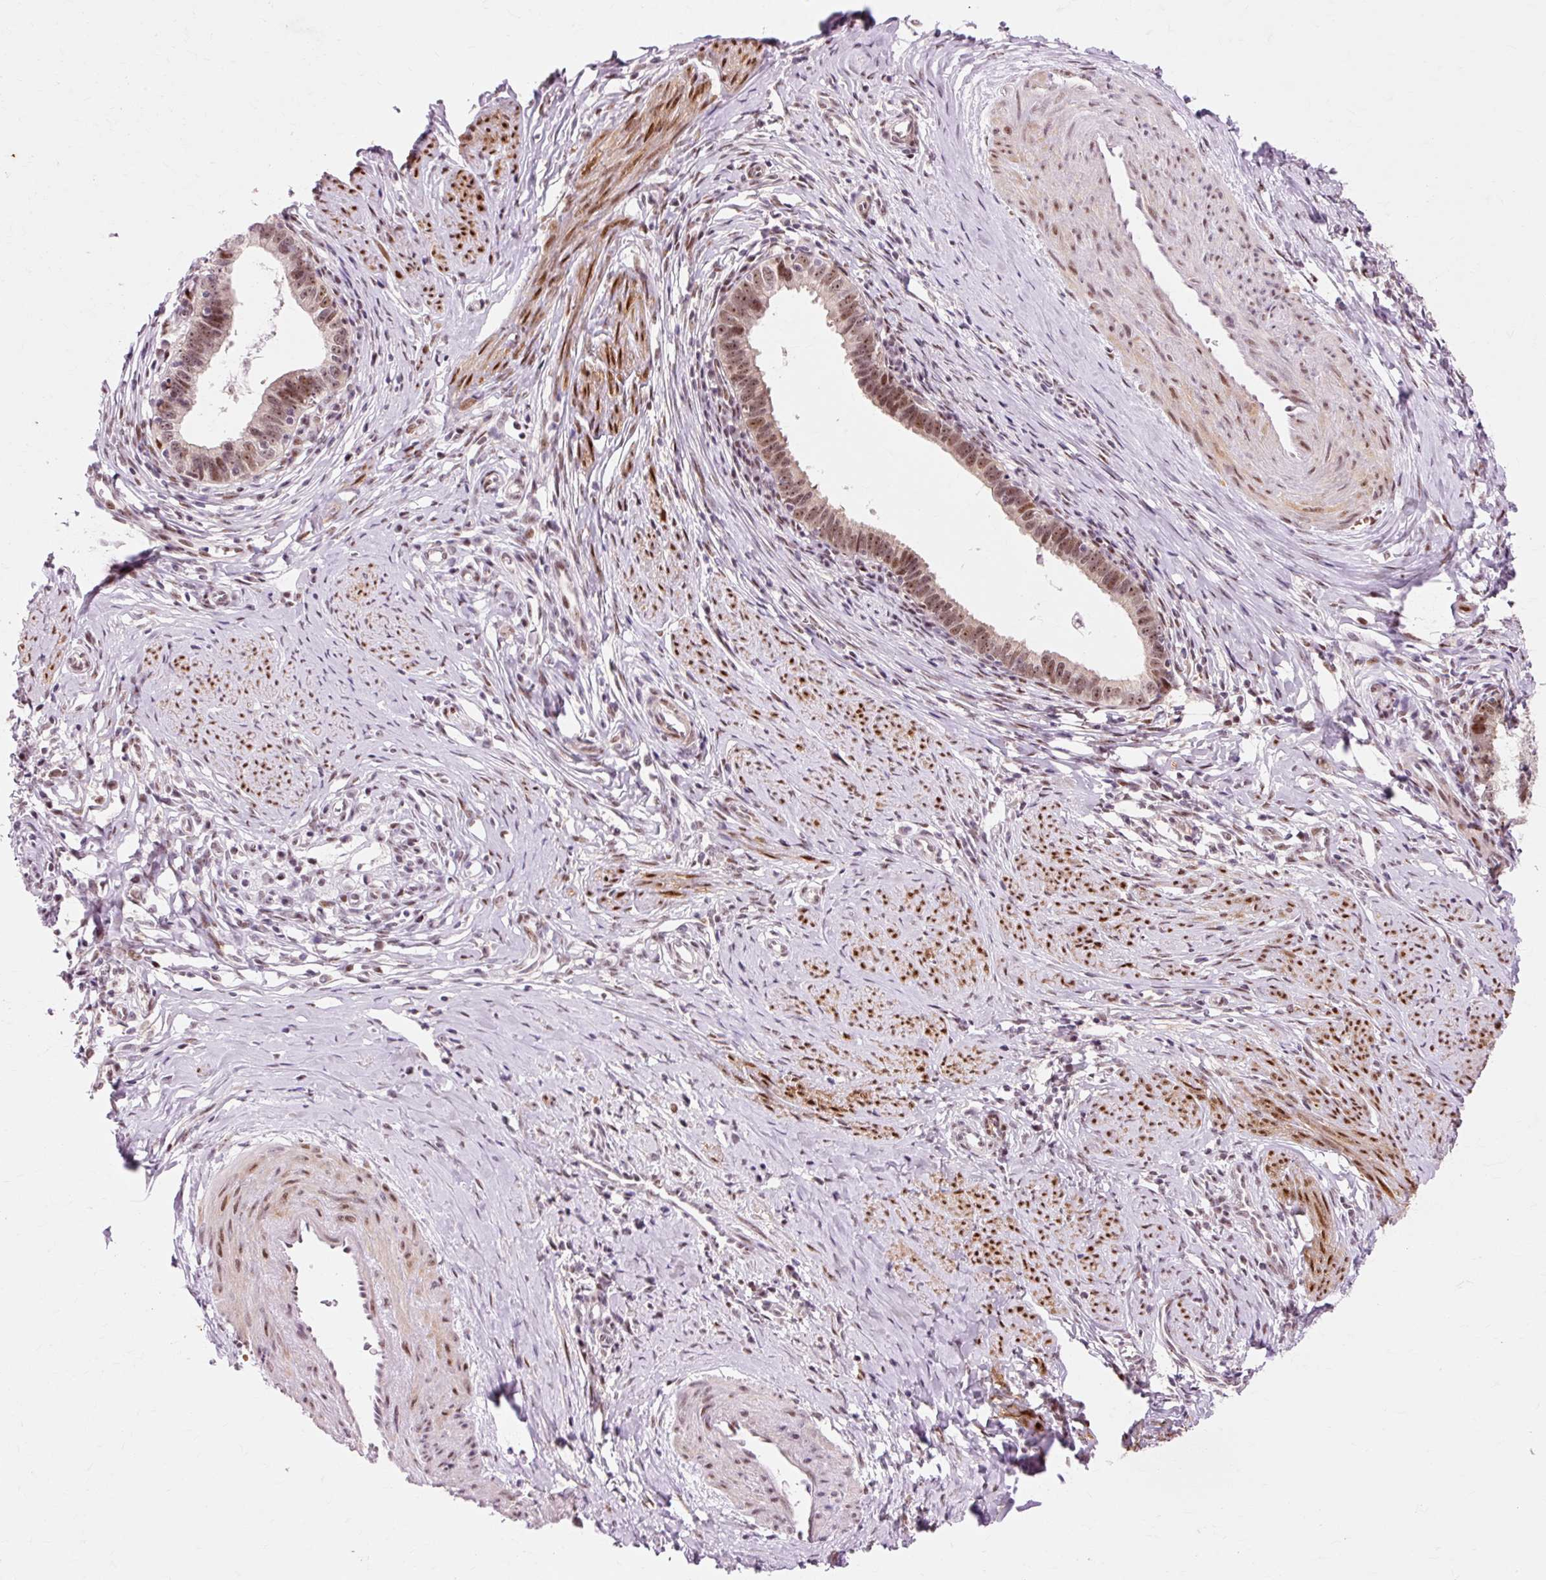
{"staining": {"intensity": "moderate", "quantity": ">75%", "location": "nuclear"}, "tissue": "cervical cancer", "cell_type": "Tumor cells", "image_type": "cancer", "snomed": [{"axis": "morphology", "description": "Adenocarcinoma, NOS"}, {"axis": "topography", "description": "Cervix"}], "caption": "Immunohistochemical staining of cervical cancer (adenocarcinoma) demonstrates medium levels of moderate nuclear protein positivity in approximately >75% of tumor cells. The protein of interest is shown in brown color, while the nuclei are stained blue.", "gene": "MACROD2", "patient": {"sex": "female", "age": 36}}